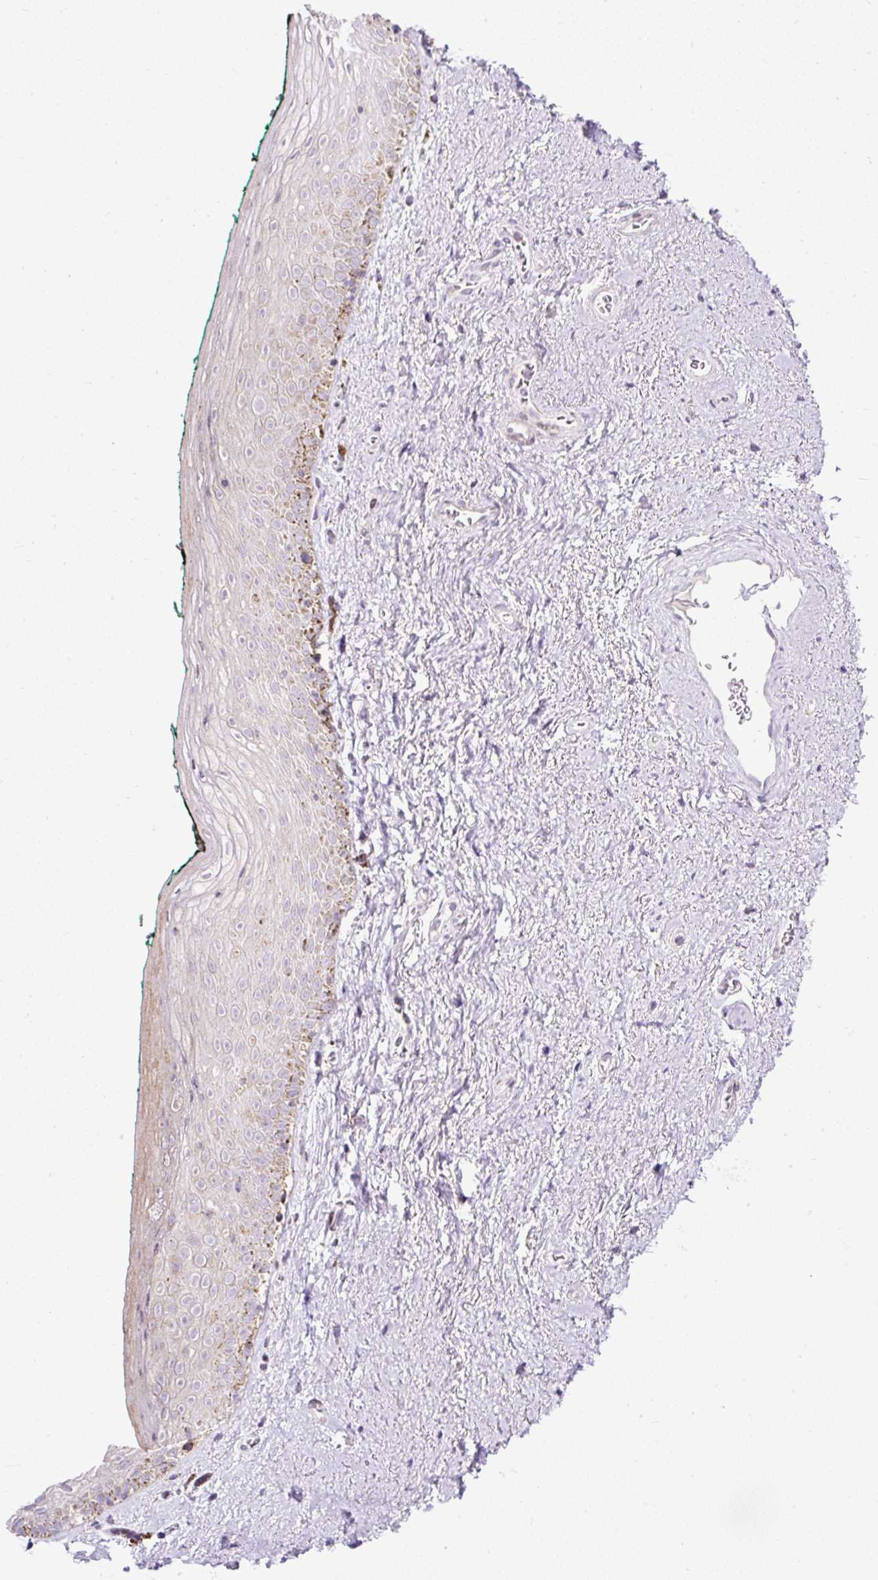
{"staining": {"intensity": "moderate", "quantity": "<25%", "location": "cytoplasmic/membranous"}, "tissue": "vagina", "cell_type": "Squamous epithelial cells", "image_type": "normal", "snomed": [{"axis": "morphology", "description": "Normal tissue, NOS"}, {"axis": "topography", "description": "Vulva"}, {"axis": "topography", "description": "Vagina"}, {"axis": "topography", "description": "Peripheral nerve tissue"}], "caption": "Vagina stained with DAB IHC reveals low levels of moderate cytoplasmic/membranous positivity in approximately <25% of squamous epithelial cells. The staining was performed using DAB to visualize the protein expression in brown, while the nuclei were stained in blue with hematoxylin (Magnification: 20x).", "gene": "FMC1", "patient": {"sex": "female", "age": 66}}